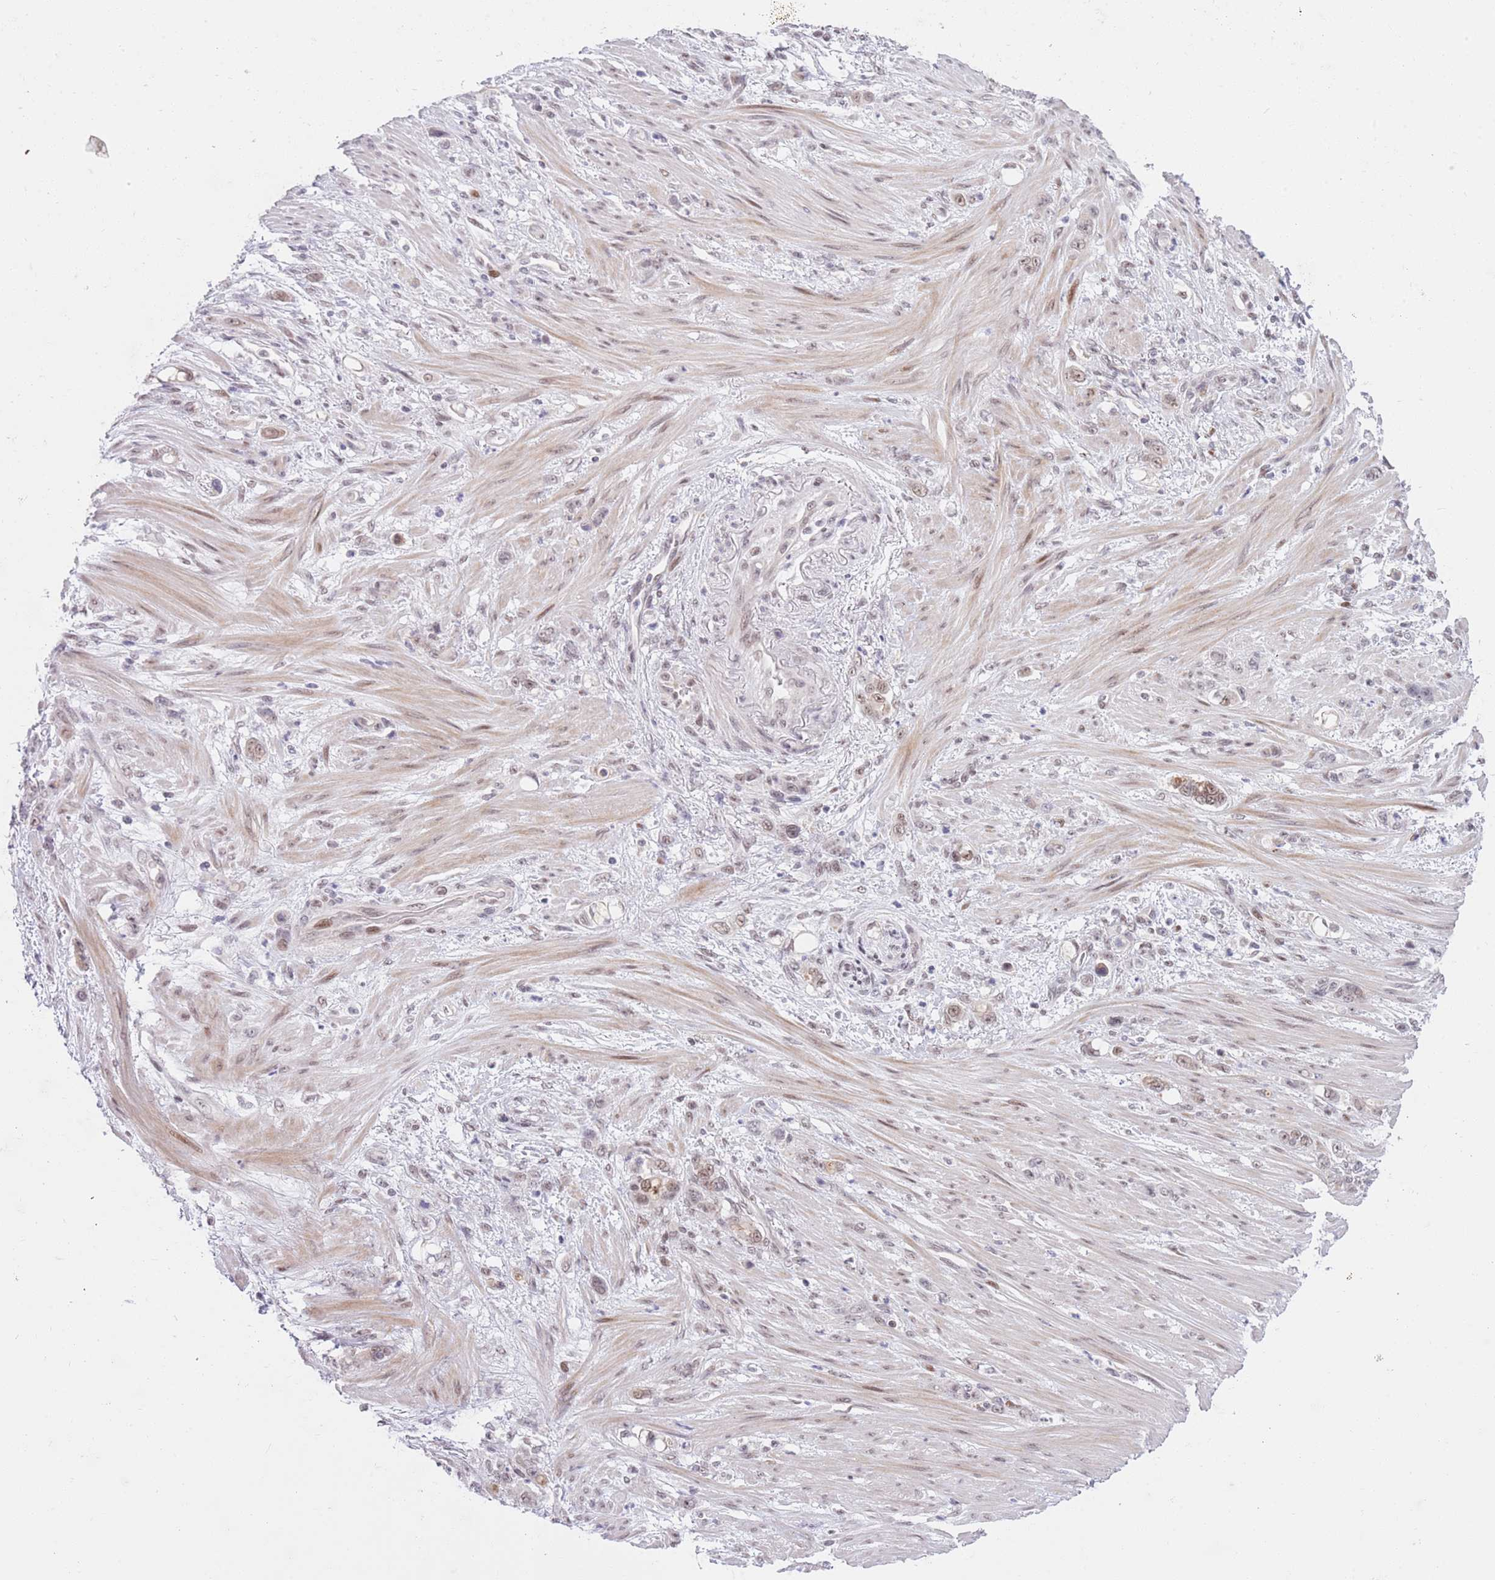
{"staining": {"intensity": "weak", "quantity": ">75%", "location": "nuclear"}, "tissue": "stomach cancer", "cell_type": "Tumor cells", "image_type": "cancer", "snomed": [{"axis": "morphology", "description": "Normal tissue, NOS"}, {"axis": "morphology", "description": "Adenocarcinoma, NOS"}, {"axis": "topography", "description": "Stomach"}], "caption": "IHC of adenocarcinoma (stomach) shows low levels of weak nuclear positivity in approximately >75% of tumor cells.", "gene": "RFX1", "patient": {"sex": "female", "age": 79}}